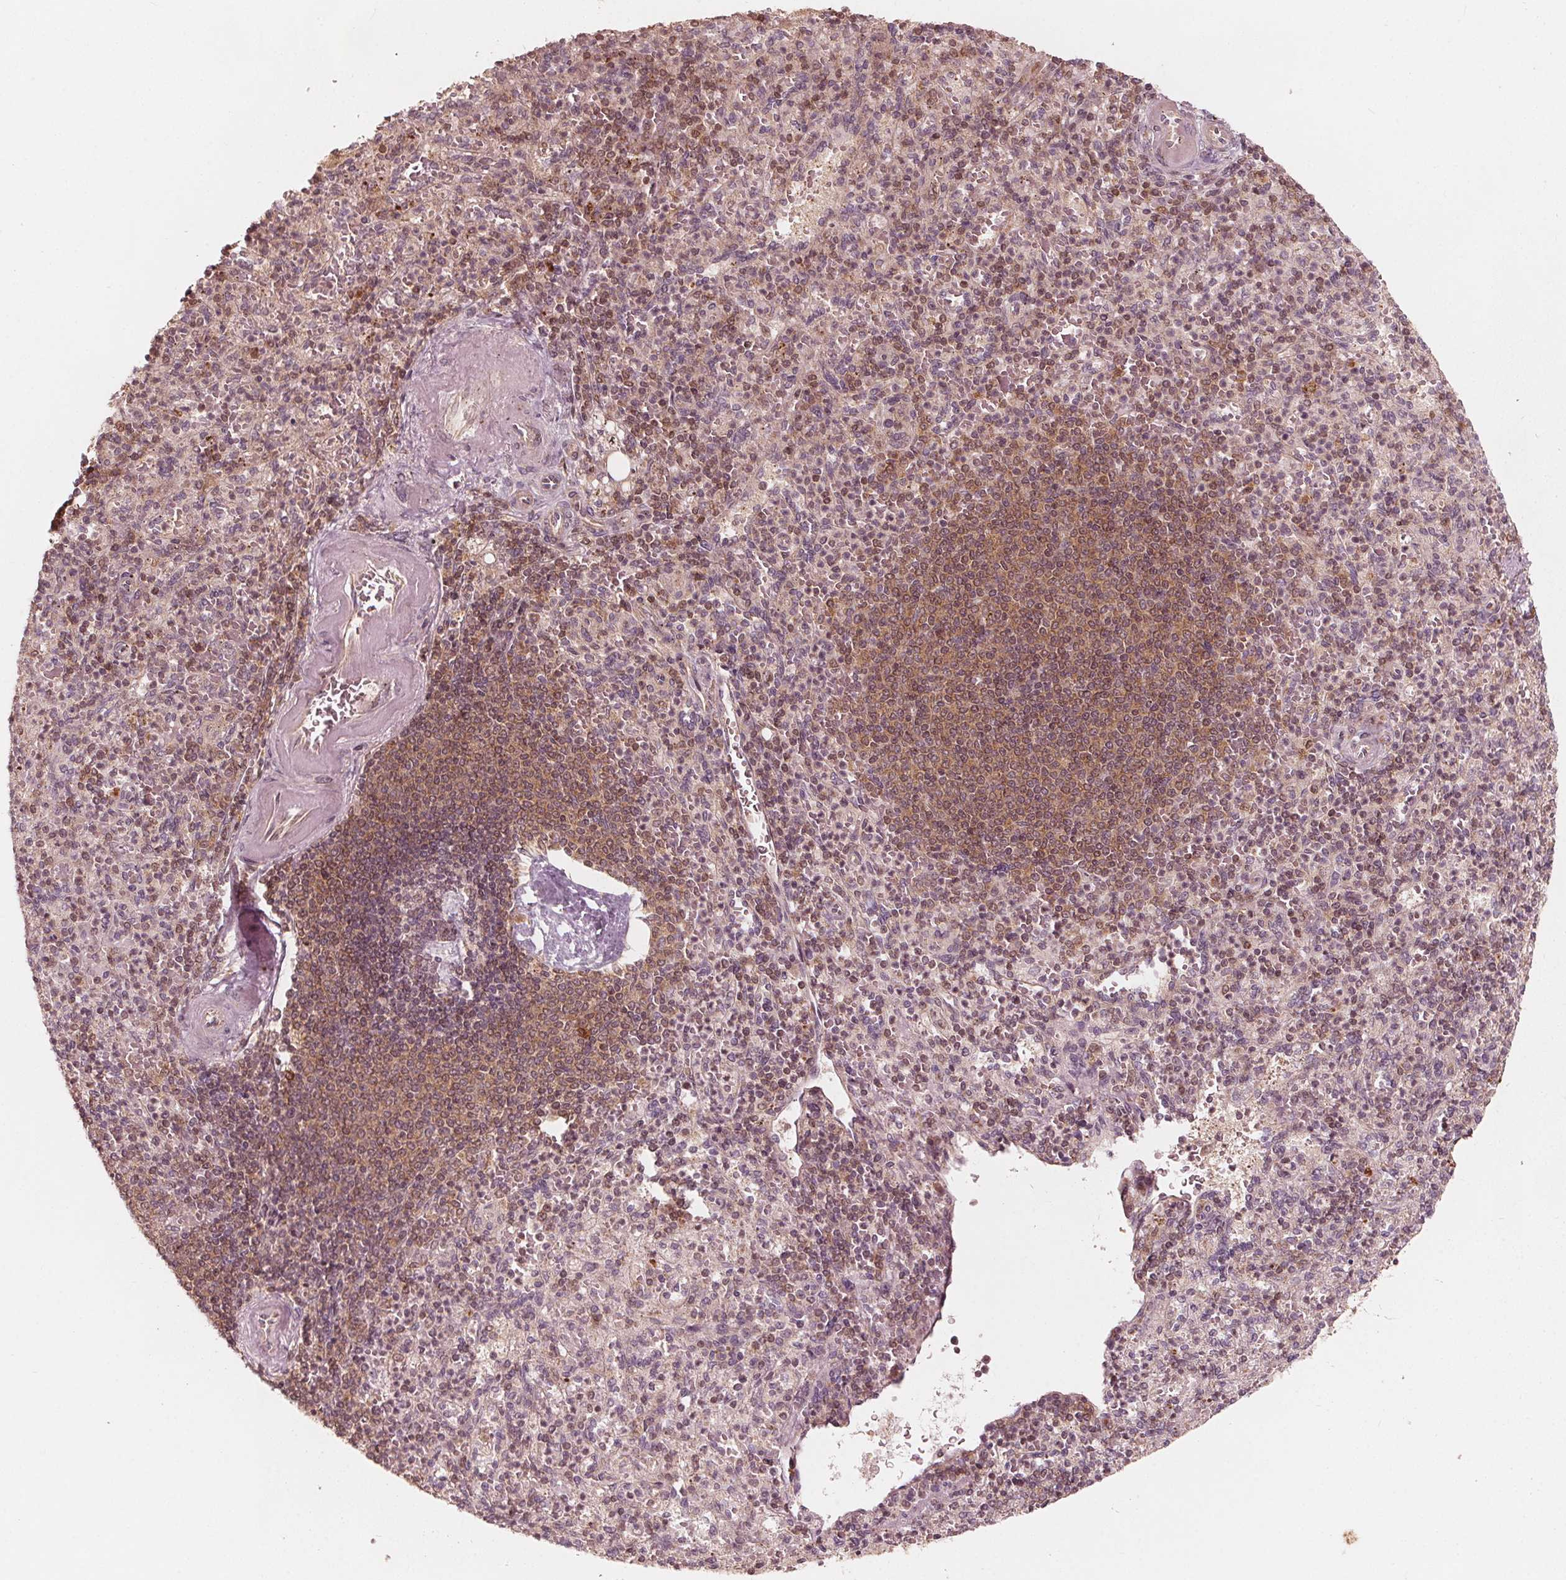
{"staining": {"intensity": "moderate", "quantity": ">75%", "location": "cytoplasmic/membranous,nuclear"}, "tissue": "spleen", "cell_type": "Cells in red pulp", "image_type": "normal", "snomed": [{"axis": "morphology", "description": "Normal tissue, NOS"}, {"axis": "topography", "description": "Spleen"}], "caption": "Approximately >75% of cells in red pulp in normal human spleen demonstrate moderate cytoplasmic/membranous,nuclear protein expression as visualized by brown immunohistochemical staining.", "gene": "AIP", "patient": {"sex": "female", "age": 74}}